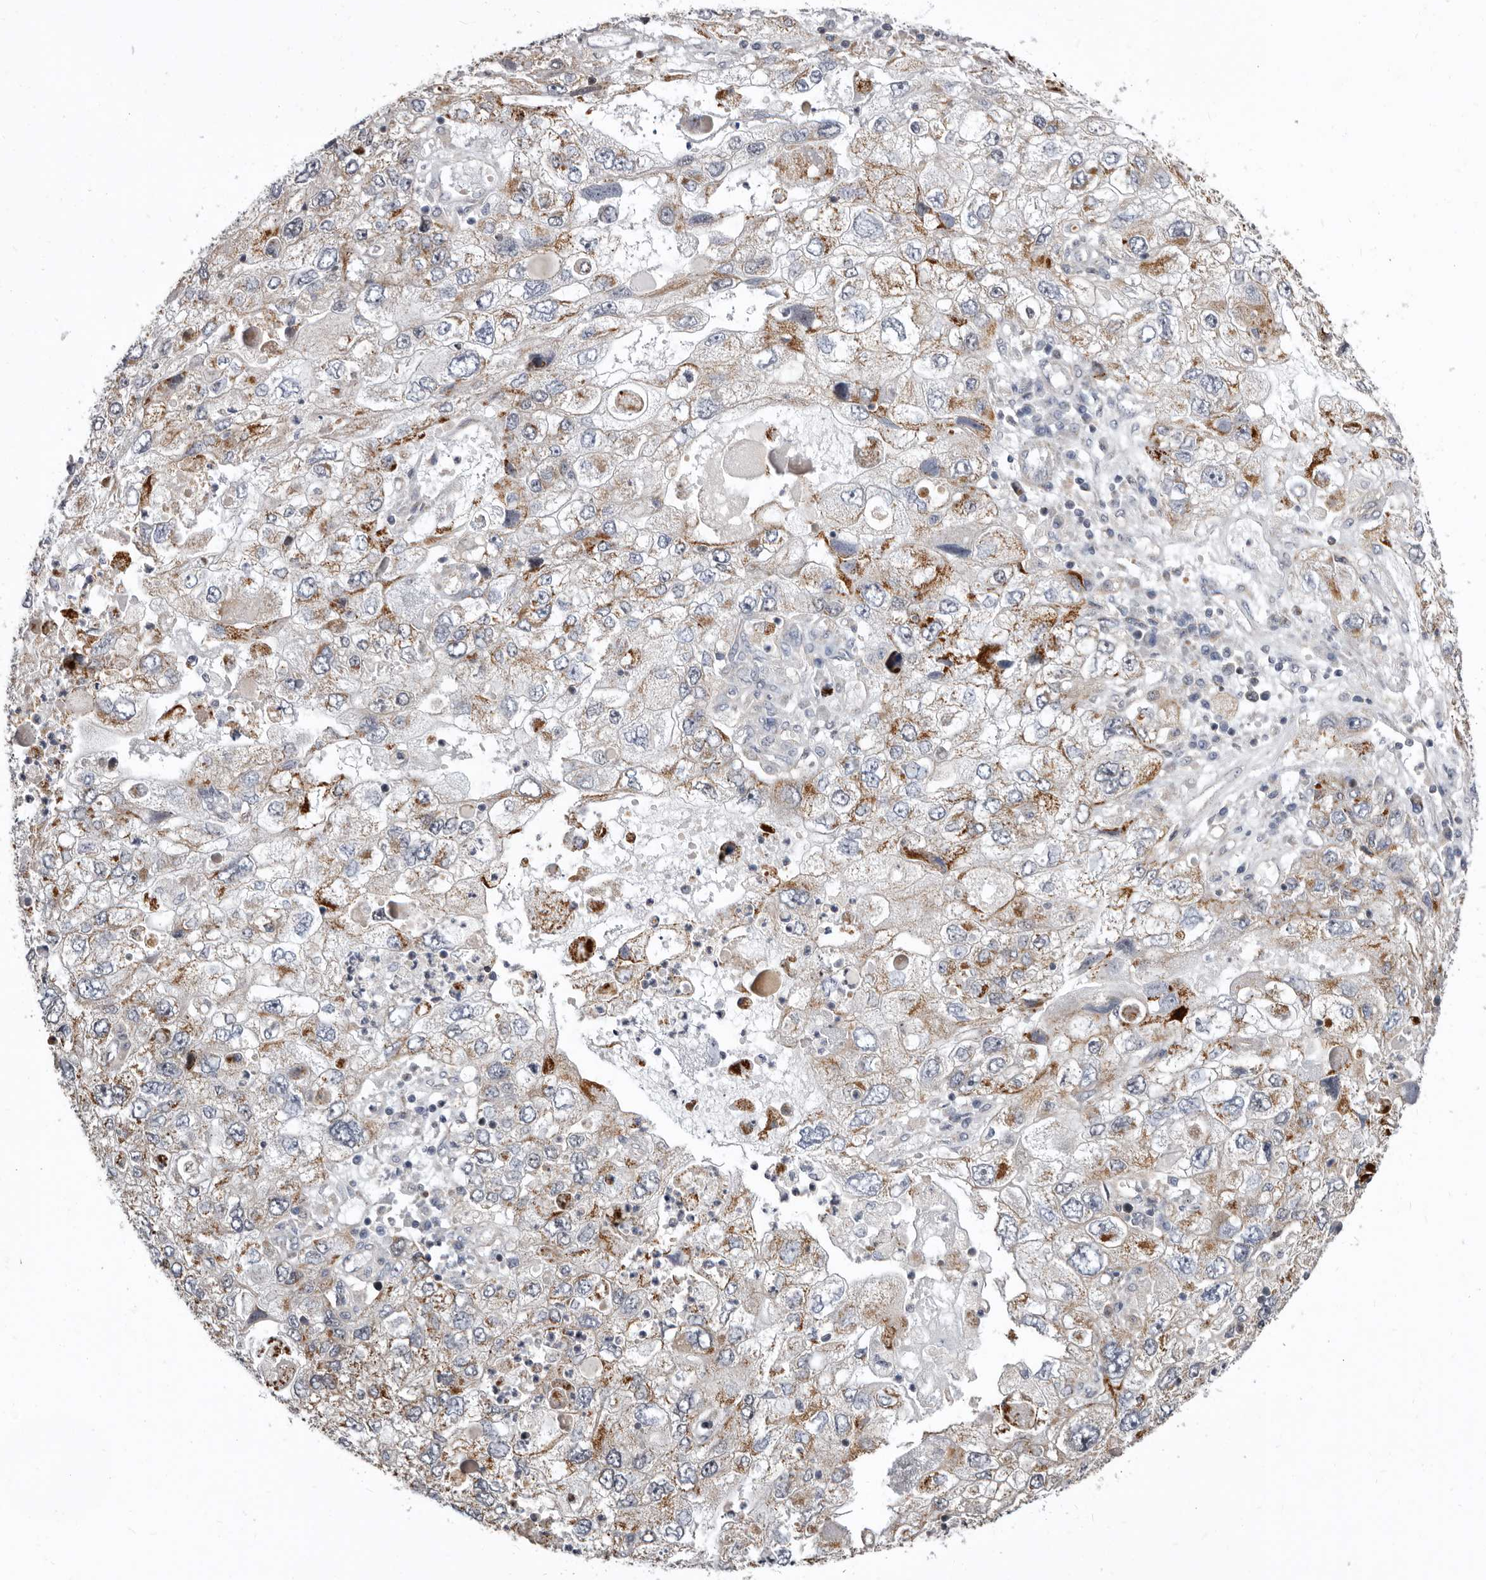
{"staining": {"intensity": "moderate", "quantity": "25%-75%", "location": "cytoplasmic/membranous"}, "tissue": "endometrial cancer", "cell_type": "Tumor cells", "image_type": "cancer", "snomed": [{"axis": "morphology", "description": "Adenocarcinoma, NOS"}, {"axis": "topography", "description": "Endometrium"}], "caption": "A medium amount of moderate cytoplasmic/membranous staining is identified in about 25%-75% of tumor cells in endometrial cancer (adenocarcinoma) tissue.", "gene": "SMC4", "patient": {"sex": "female", "age": 49}}